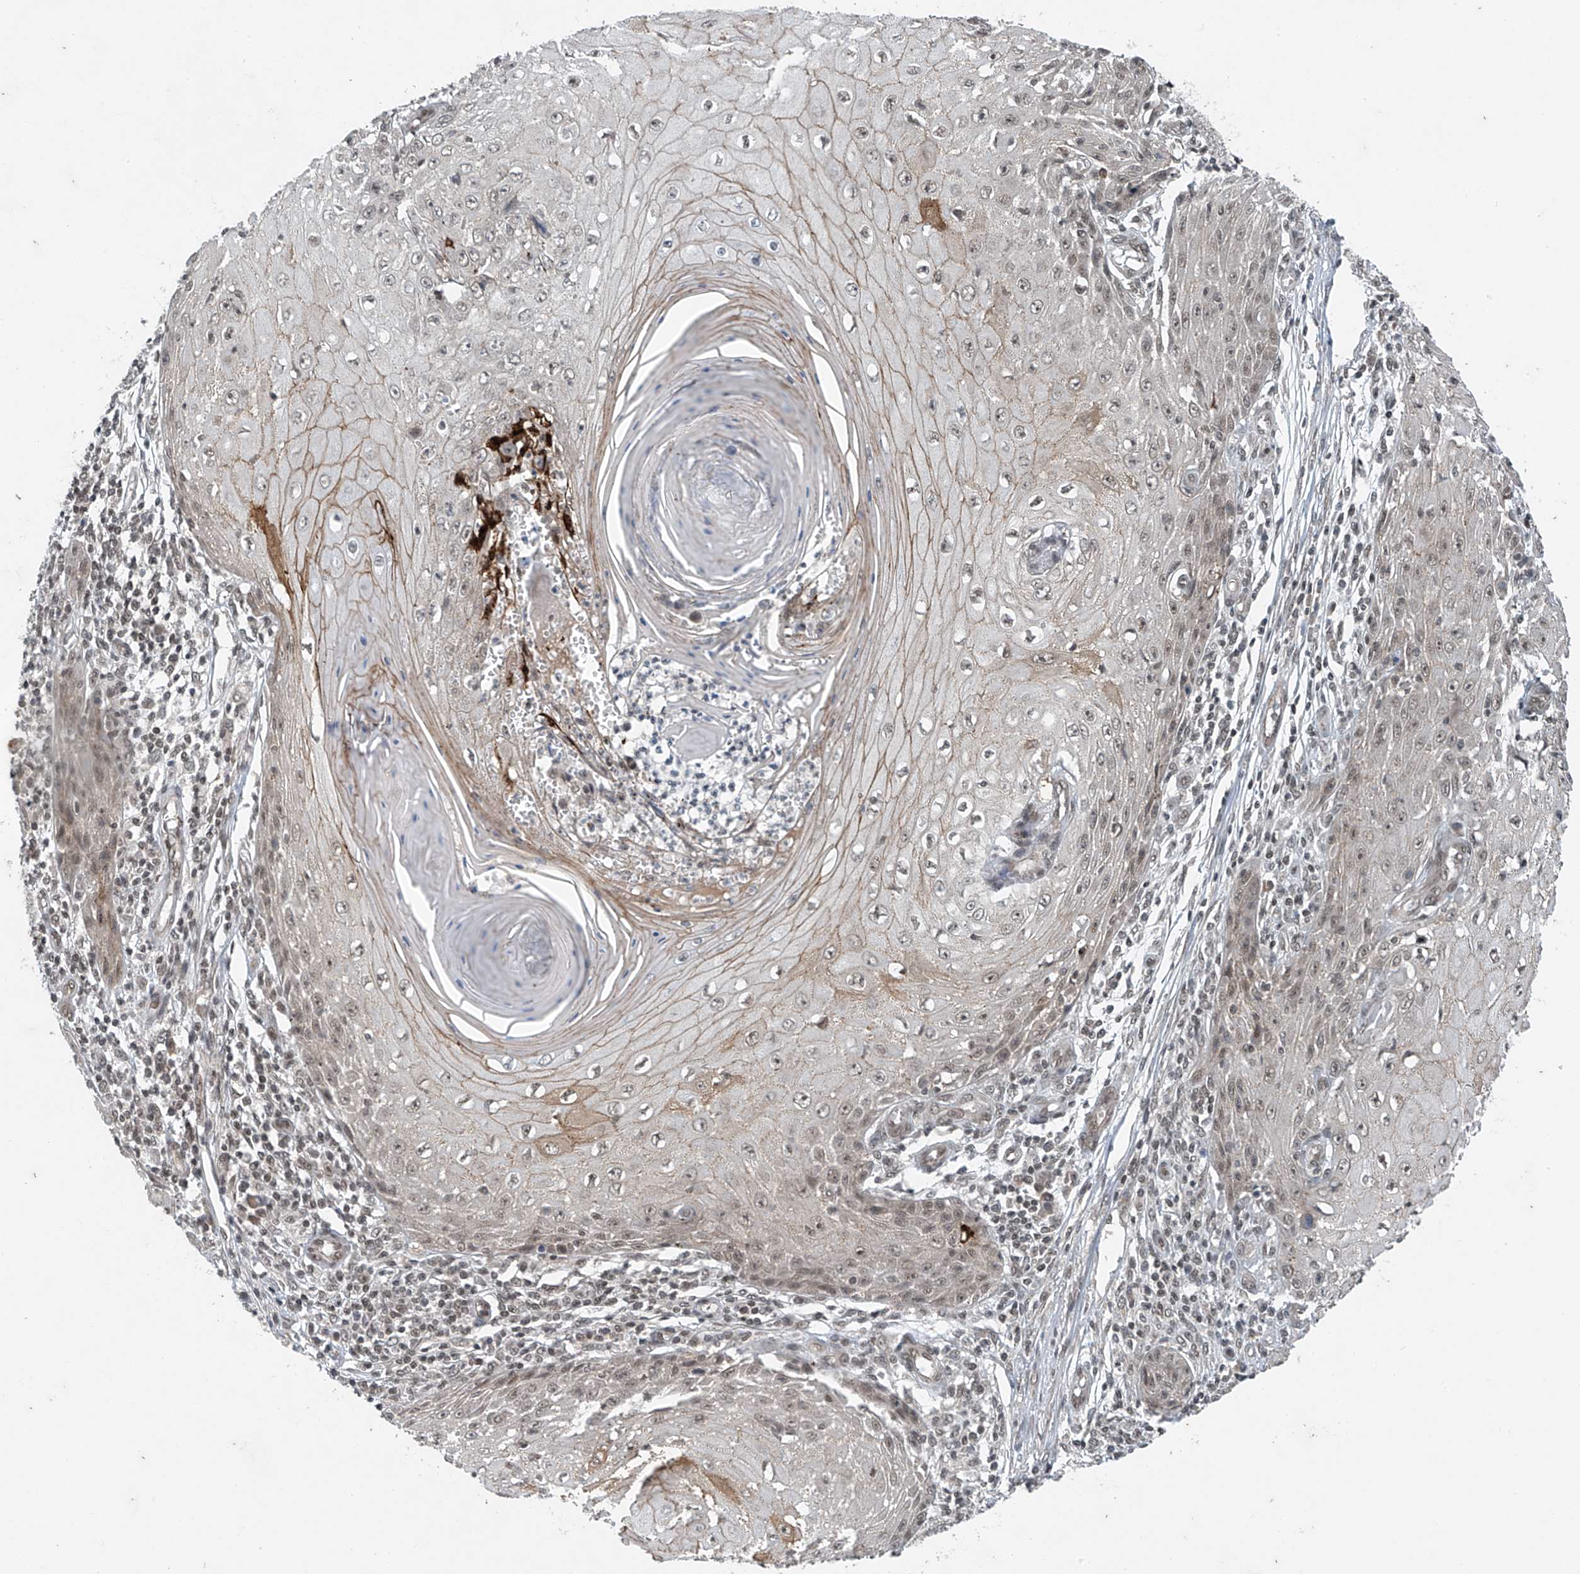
{"staining": {"intensity": "weak", "quantity": "25%-75%", "location": "cytoplasmic/membranous,nuclear"}, "tissue": "skin cancer", "cell_type": "Tumor cells", "image_type": "cancer", "snomed": [{"axis": "morphology", "description": "Squamous cell carcinoma, NOS"}, {"axis": "topography", "description": "Skin"}], "caption": "Weak cytoplasmic/membranous and nuclear expression is identified in about 25%-75% of tumor cells in squamous cell carcinoma (skin).", "gene": "TAF8", "patient": {"sex": "female", "age": 73}}